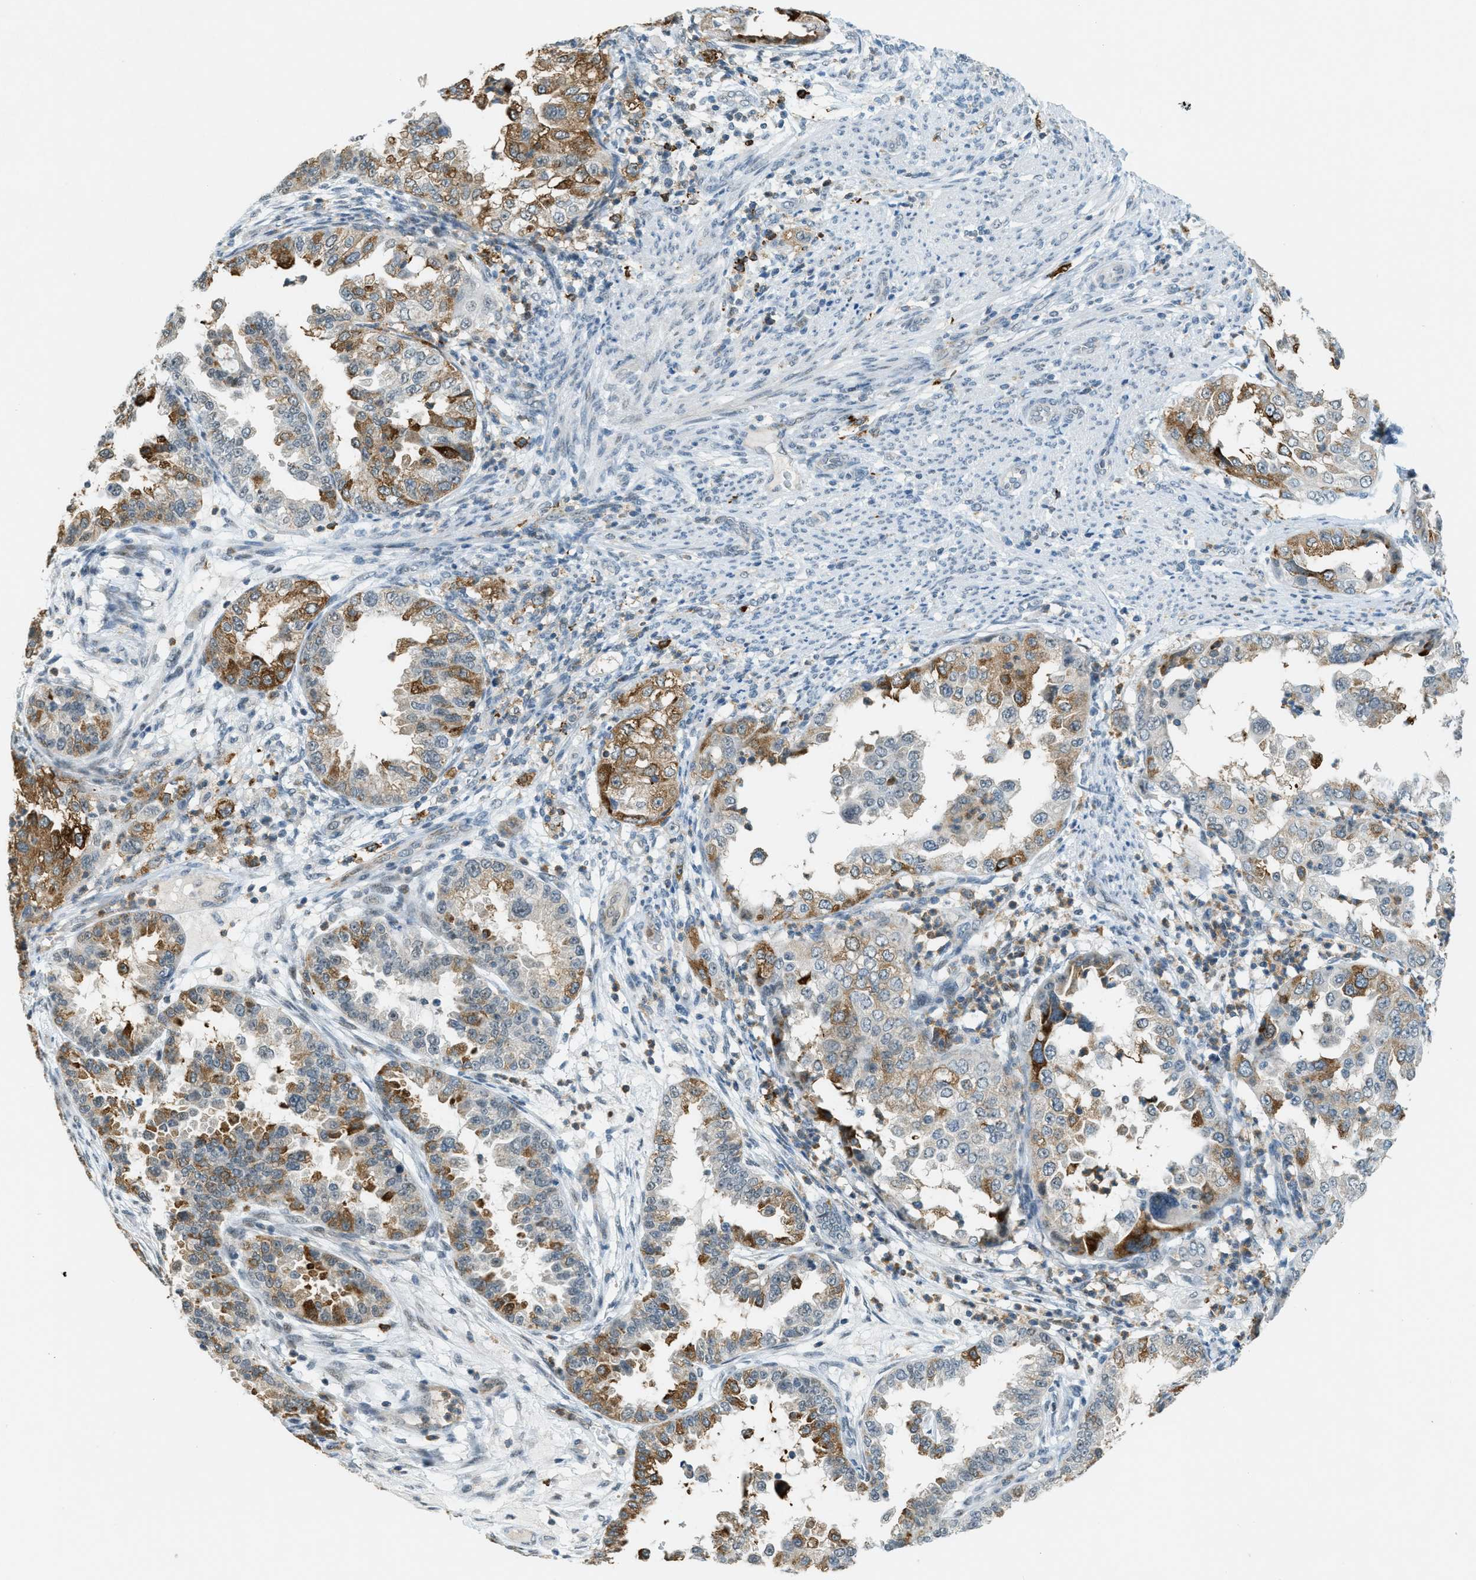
{"staining": {"intensity": "moderate", "quantity": "25%-75%", "location": "cytoplasmic/membranous"}, "tissue": "endometrial cancer", "cell_type": "Tumor cells", "image_type": "cancer", "snomed": [{"axis": "morphology", "description": "Adenocarcinoma, NOS"}, {"axis": "topography", "description": "Endometrium"}], "caption": "IHC (DAB) staining of human endometrial adenocarcinoma reveals moderate cytoplasmic/membranous protein expression in approximately 25%-75% of tumor cells. The staining is performed using DAB brown chromogen to label protein expression. The nuclei are counter-stained blue using hematoxylin.", "gene": "FYN", "patient": {"sex": "female", "age": 85}}